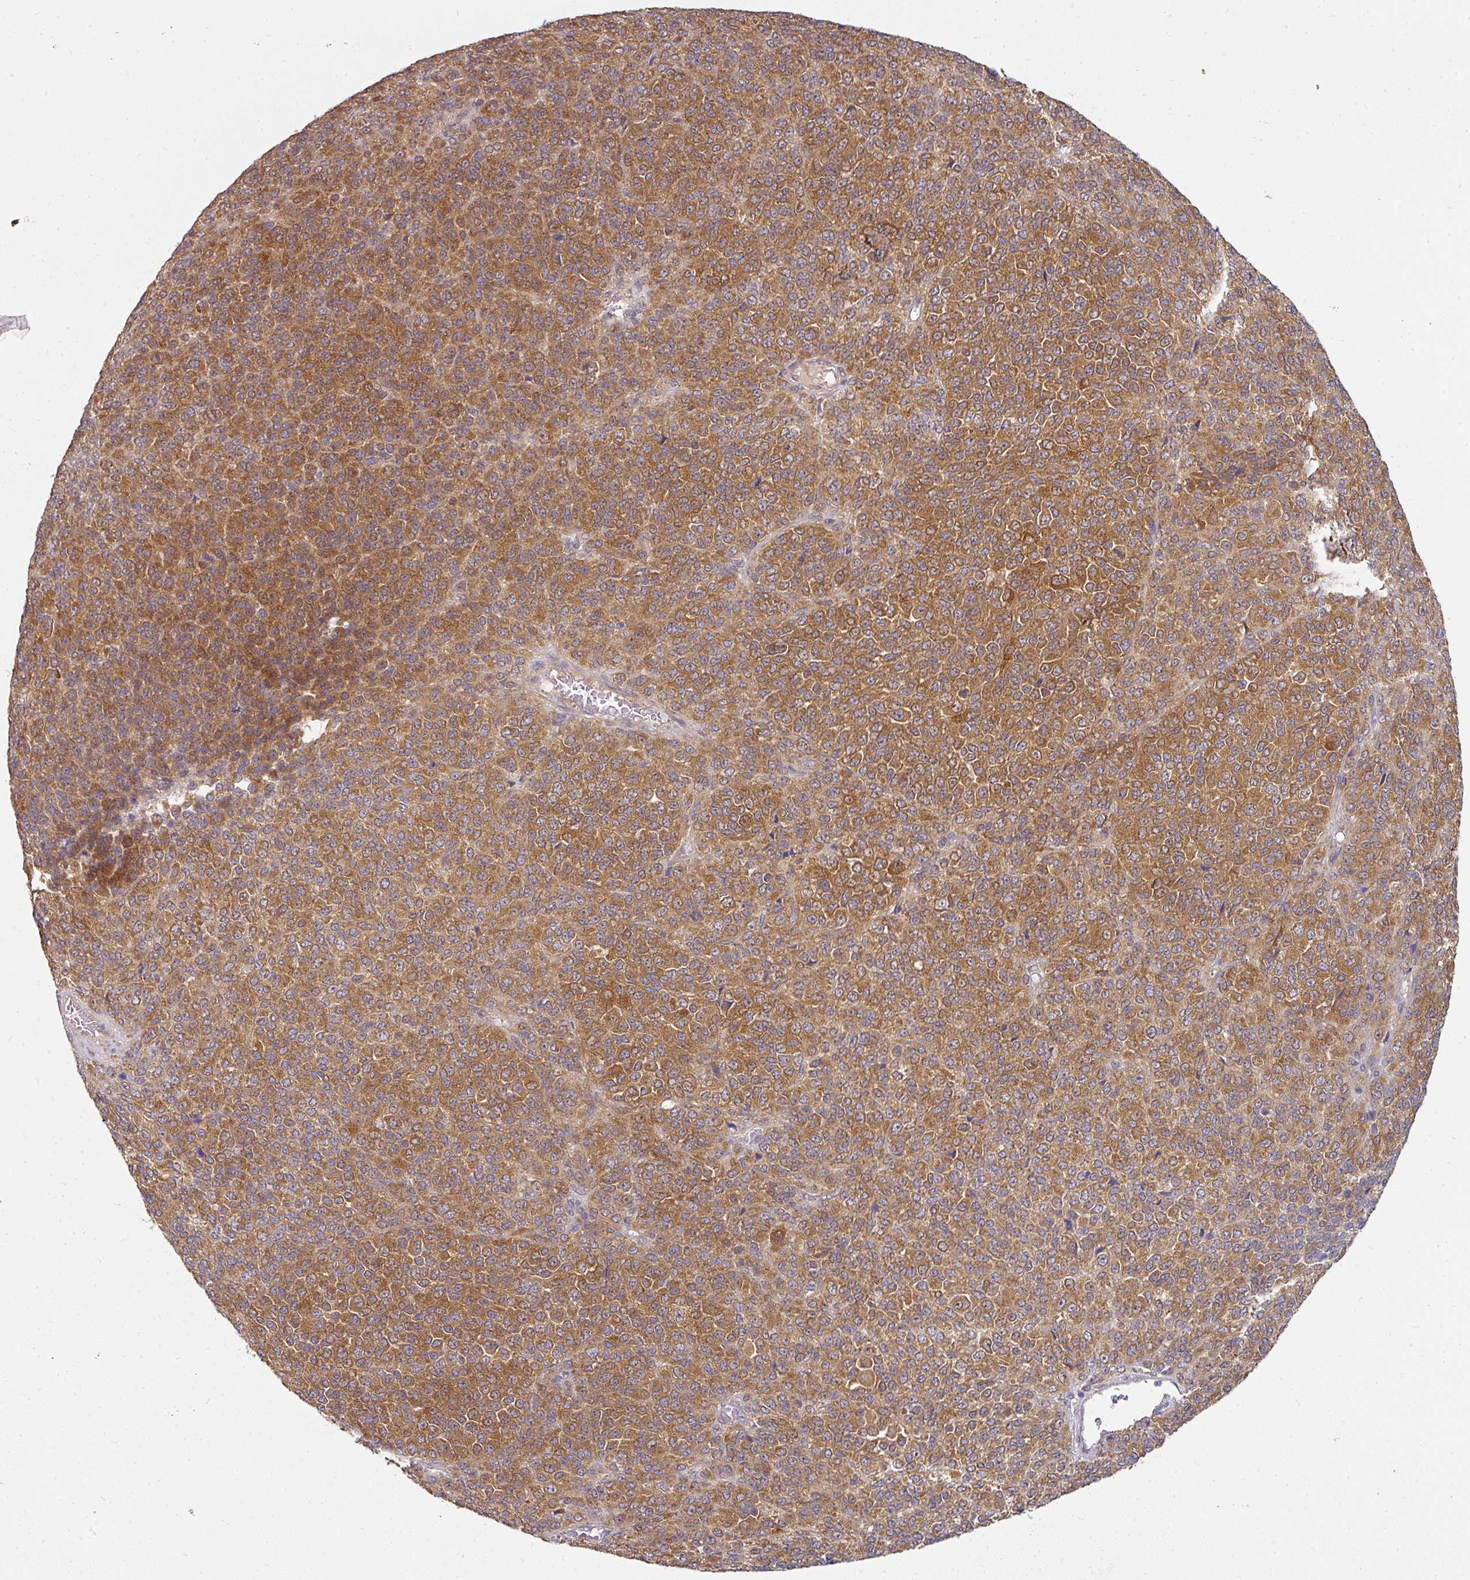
{"staining": {"intensity": "moderate", "quantity": ">75%", "location": "cytoplasmic/membranous"}, "tissue": "melanoma", "cell_type": "Tumor cells", "image_type": "cancer", "snomed": [{"axis": "morphology", "description": "Malignant melanoma, Metastatic site"}, {"axis": "topography", "description": "Brain"}], "caption": "High-magnification brightfield microscopy of malignant melanoma (metastatic site) stained with DAB (brown) and counterstained with hematoxylin (blue). tumor cells exhibit moderate cytoplasmic/membranous staining is appreciated in approximately>75% of cells.", "gene": "MAP2K2", "patient": {"sex": "female", "age": 56}}